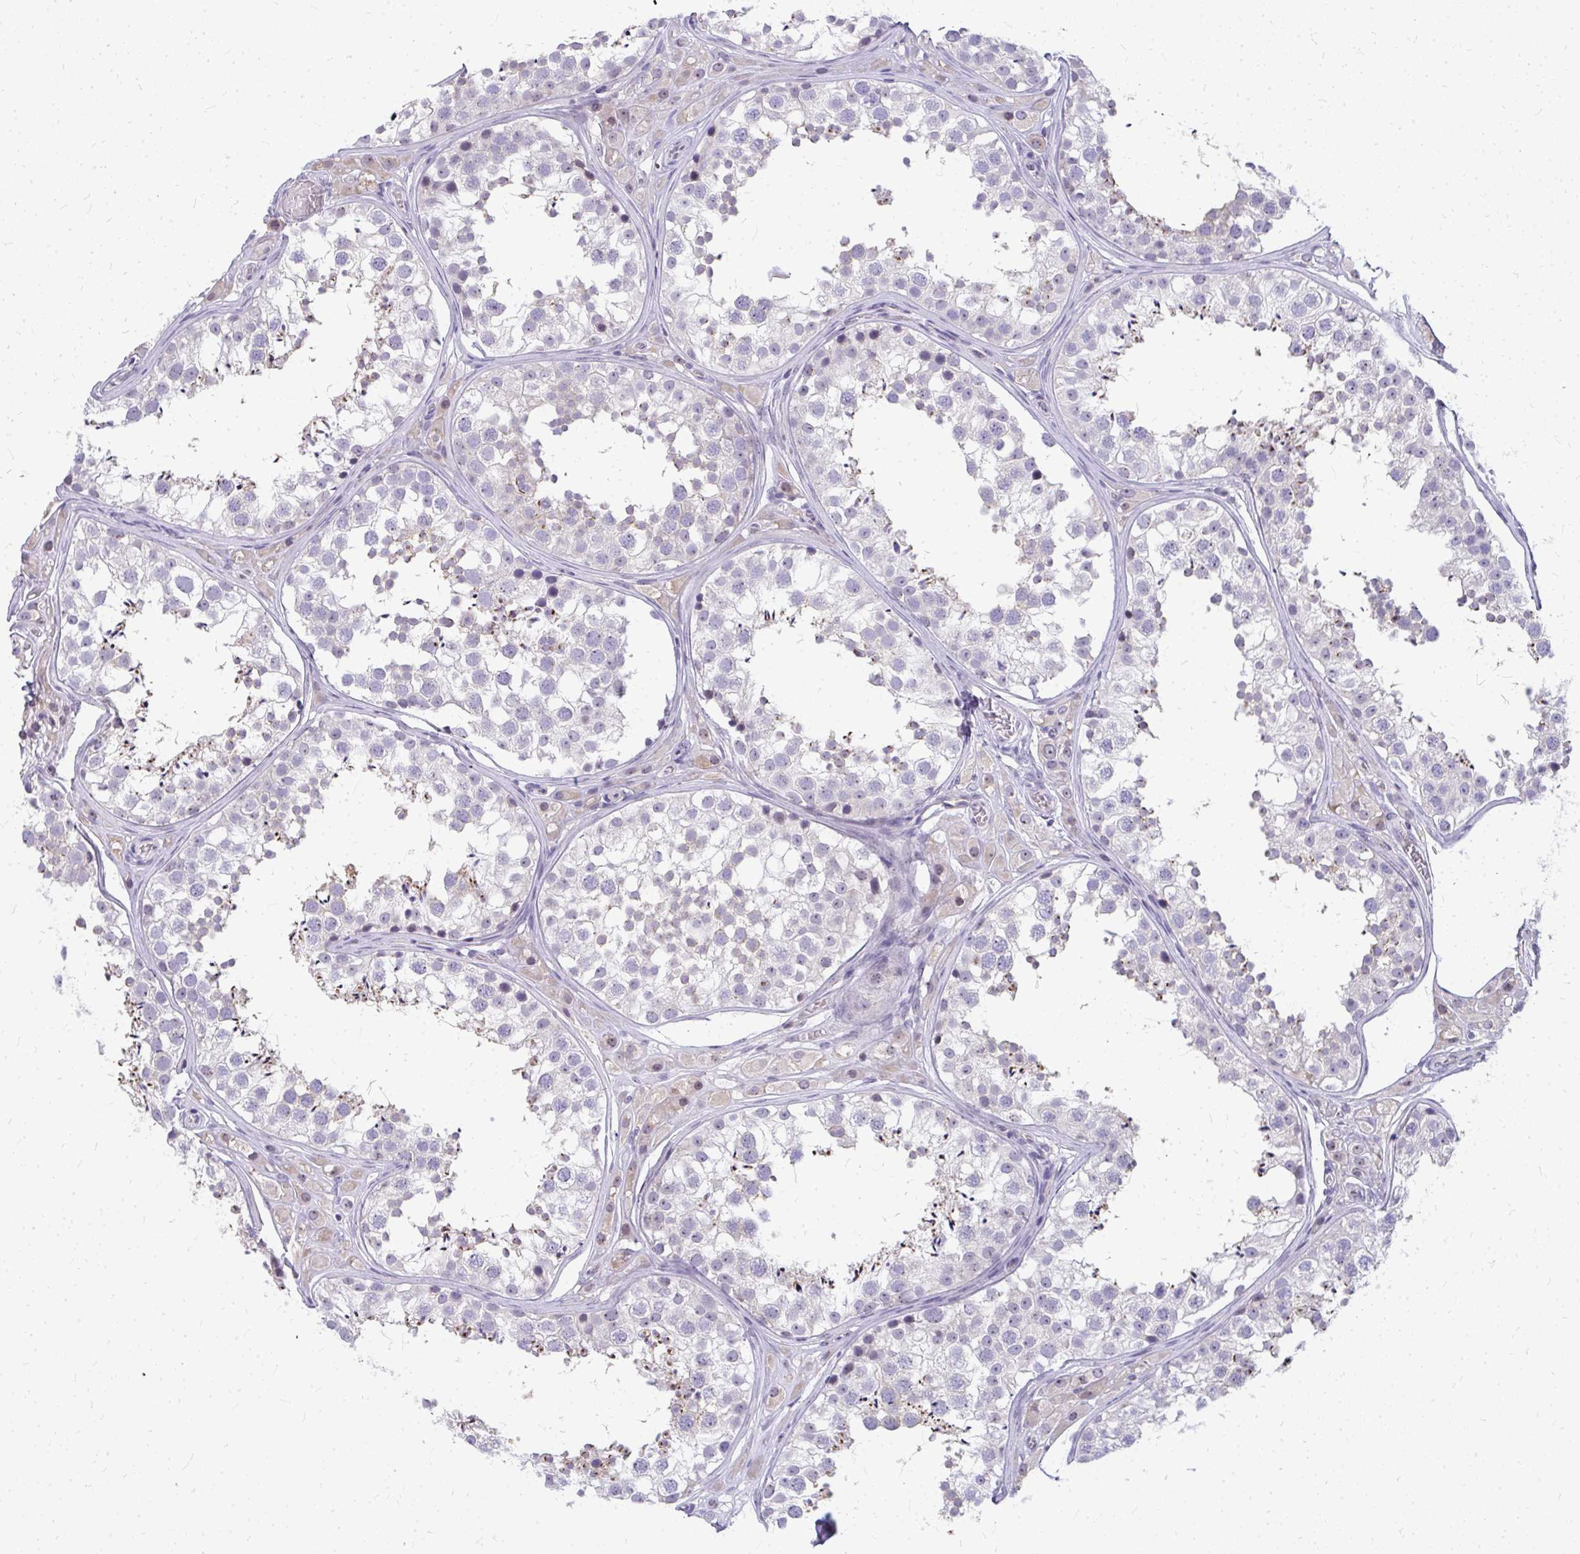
{"staining": {"intensity": "moderate", "quantity": "<25%", "location": "cytoplasmic/membranous"}, "tissue": "testis", "cell_type": "Cells in seminiferous ducts", "image_type": "normal", "snomed": [{"axis": "morphology", "description": "Normal tissue, NOS"}, {"axis": "topography", "description": "Testis"}], "caption": "This image reveals immunohistochemistry (IHC) staining of benign testis, with low moderate cytoplasmic/membranous expression in about <25% of cells in seminiferous ducts.", "gene": "FAM9A", "patient": {"sex": "male", "age": 13}}